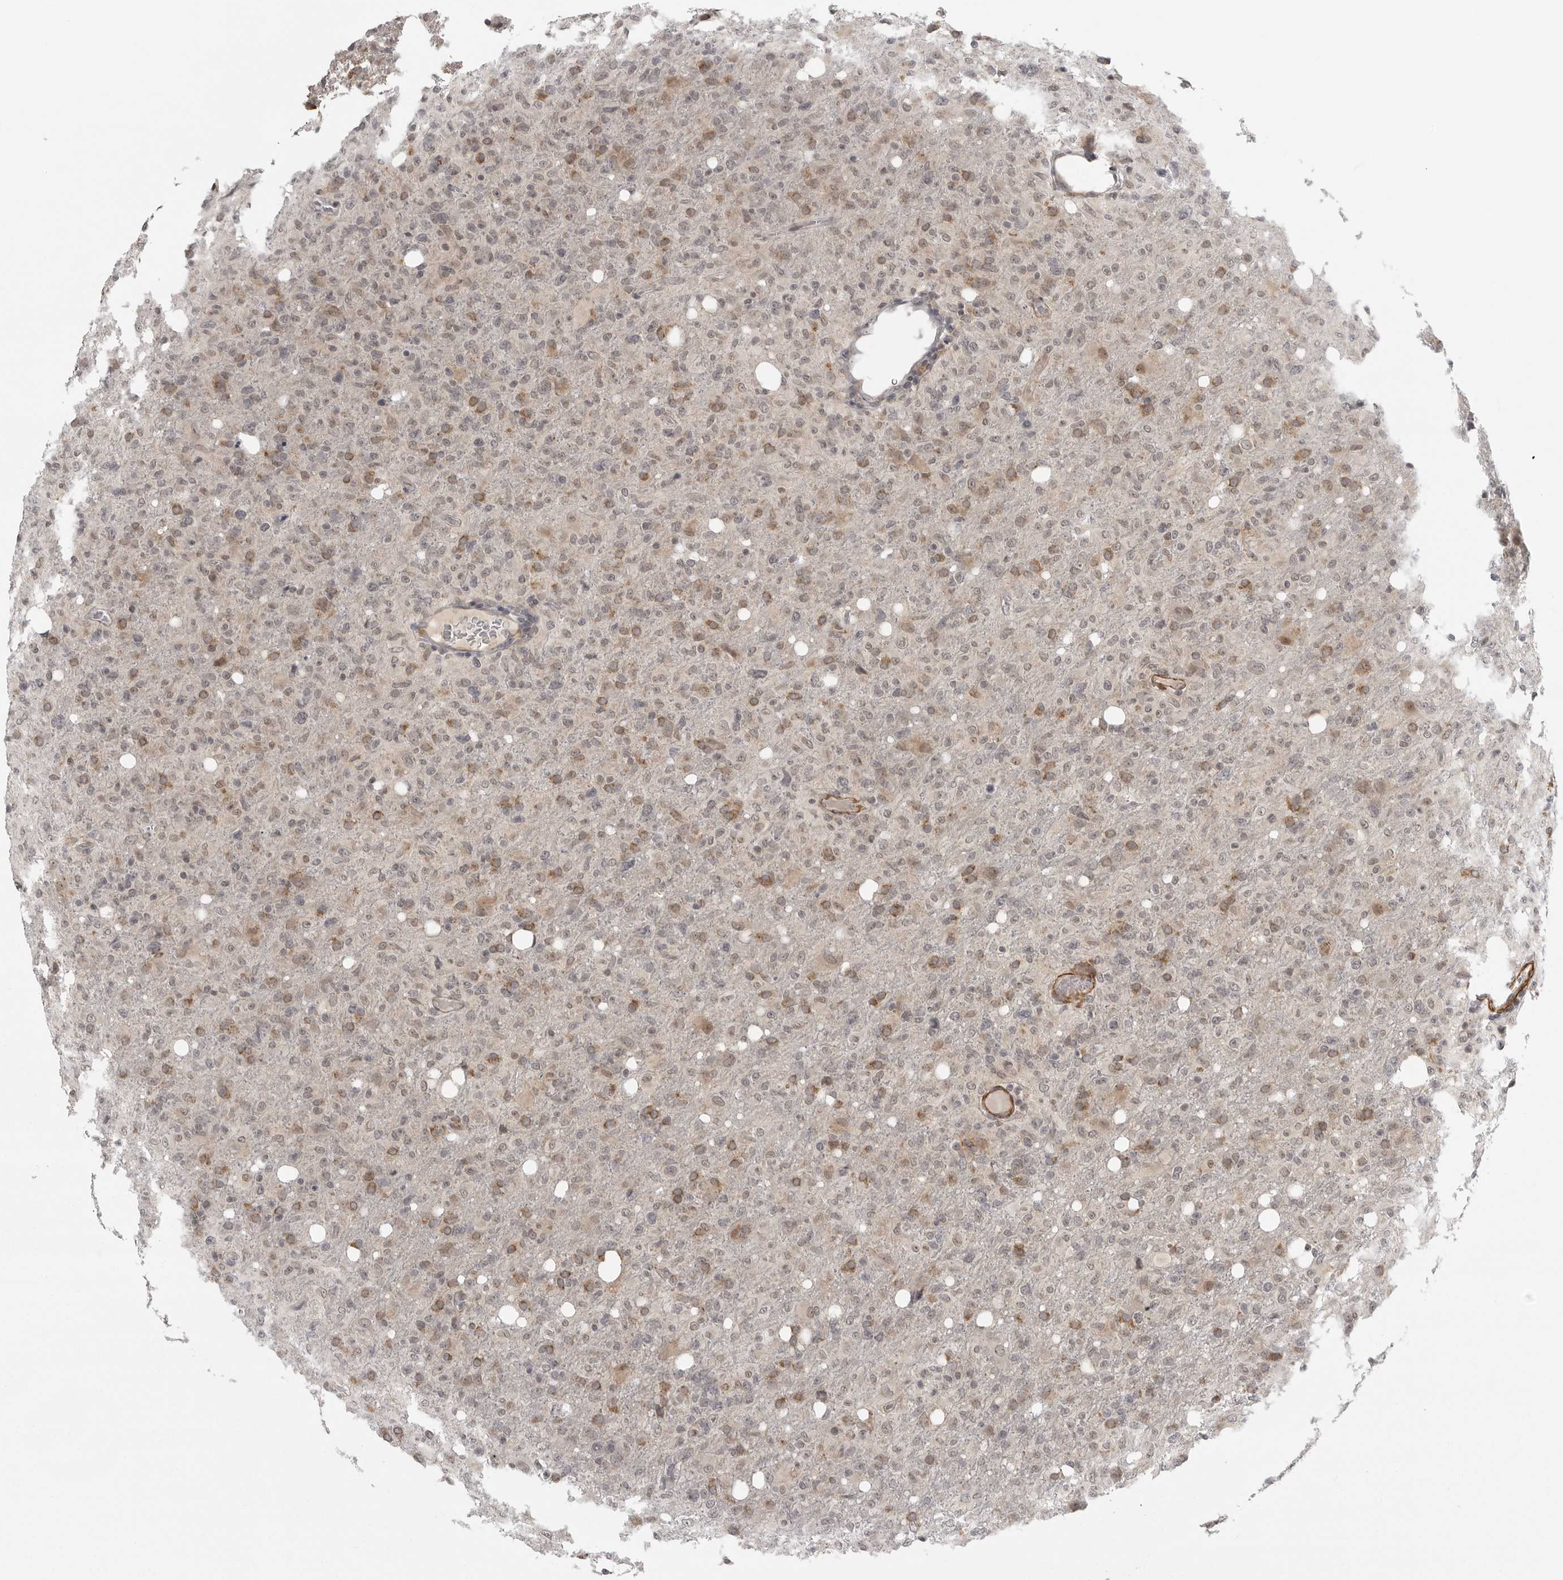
{"staining": {"intensity": "moderate", "quantity": "25%-75%", "location": "cytoplasmic/membranous"}, "tissue": "glioma", "cell_type": "Tumor cells", "image_type": "cancer", "snomed": [{"axis": "morphology", "description": "Glioma, malignant, High grade"}, {"axis": "topography", "description": "Brain"}], "caption": "Malignant glioma (high-grade) was stained to show a protein in brown. There is medium levels of moderate cytoplasmic/membranous positivity in about 25%-75% of tumor cells.", "gene": "TUT4", "patient": {"sex": "female", "age": 57}}